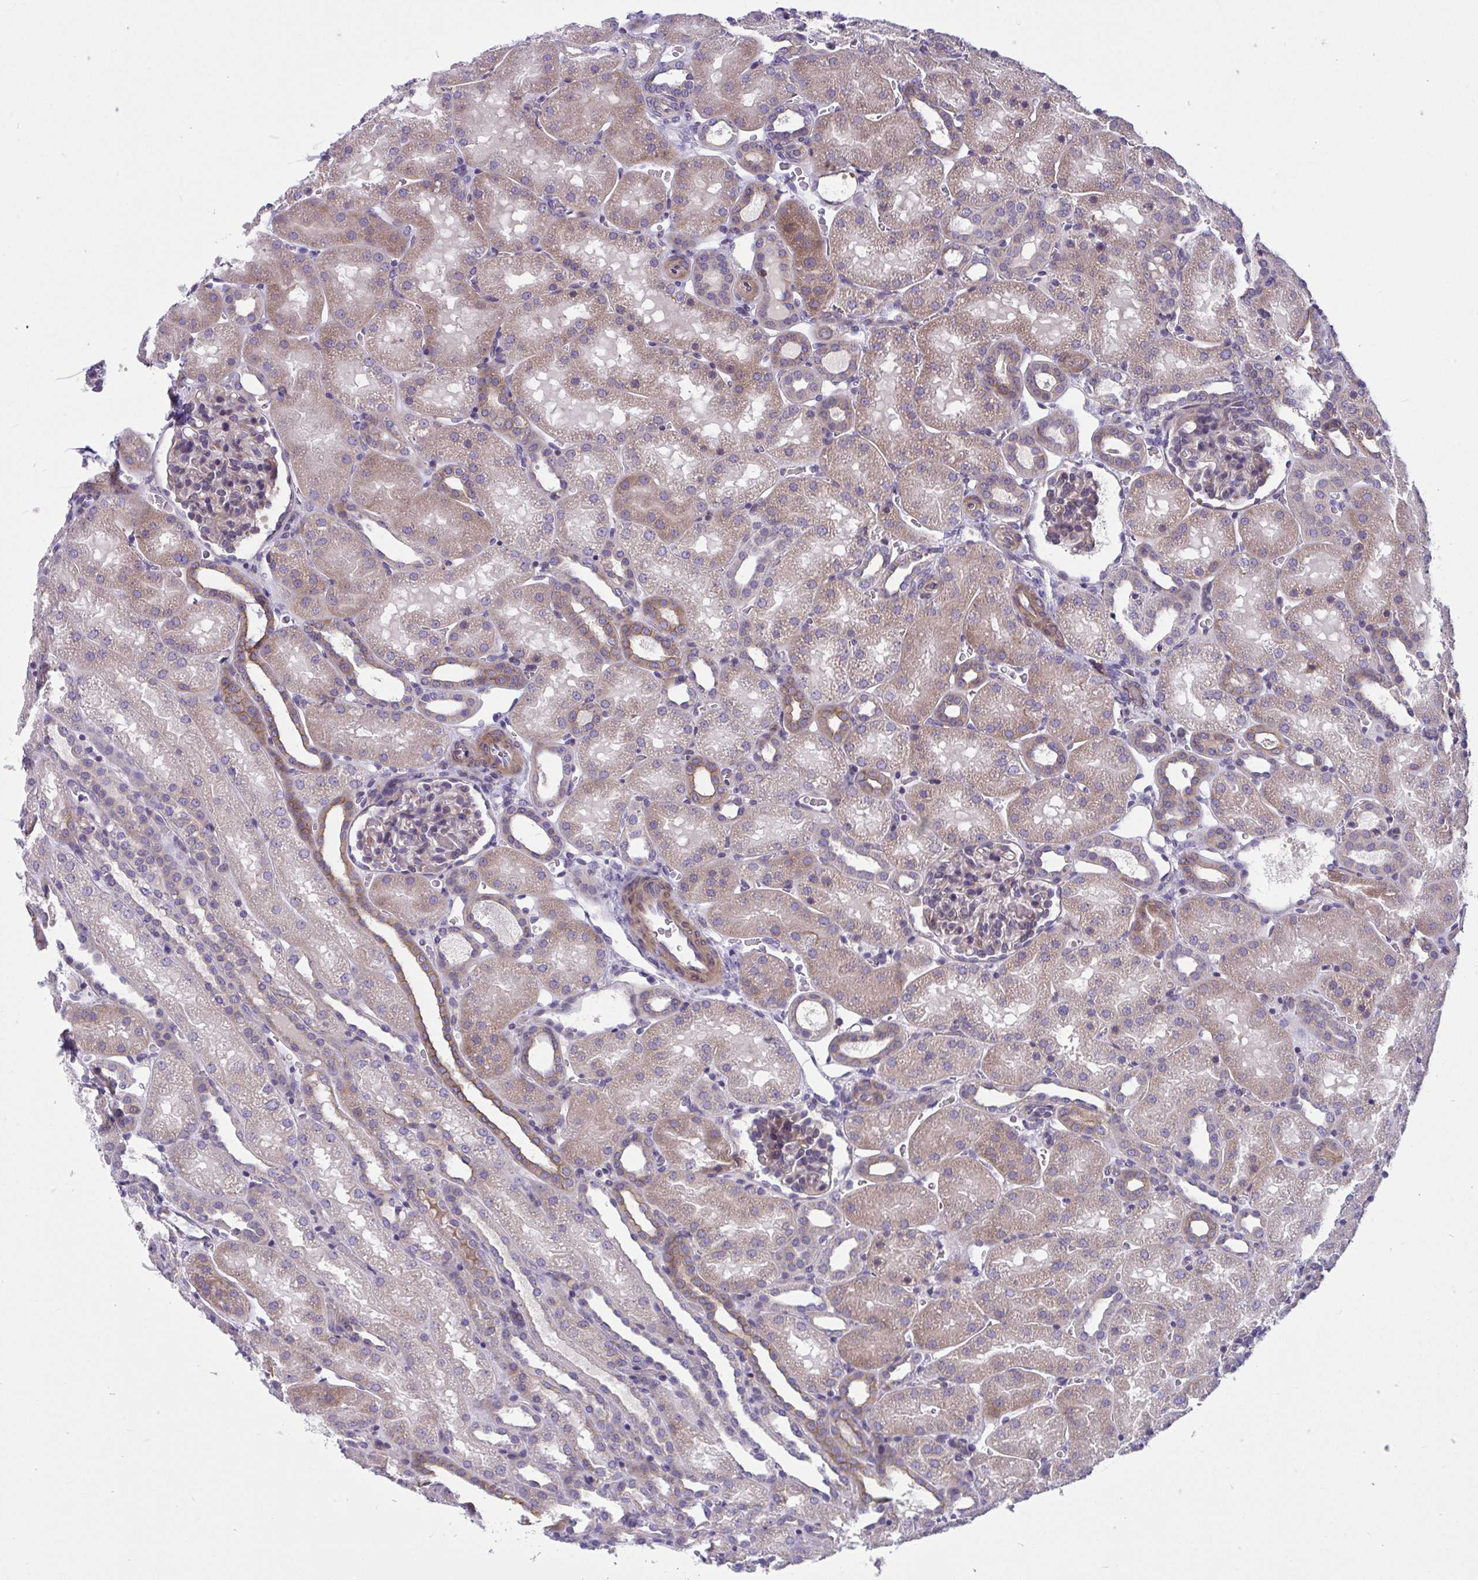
{"staining": {"intensity": "weak", "quantity": "<25%", "location": "cytoplasmic/membranous"}, "tissue": "kidney", "cell_type": "Cells in glomeruli", "image_type": "normal", "snomed": [{"axis": "morphology", "description": "Normal tissue, NOS"}, {"axis": "topography", "description": "Kidney"}], "caption": "IHC histopathology image of unremarkable kidney: kidney stained with DAB (3,3'-diaminobenzidine) demonstrates no significant protein expression in cells in glomeruli.", "gene": "WBP1", "patient": {"sex": "male", "age": 2}}